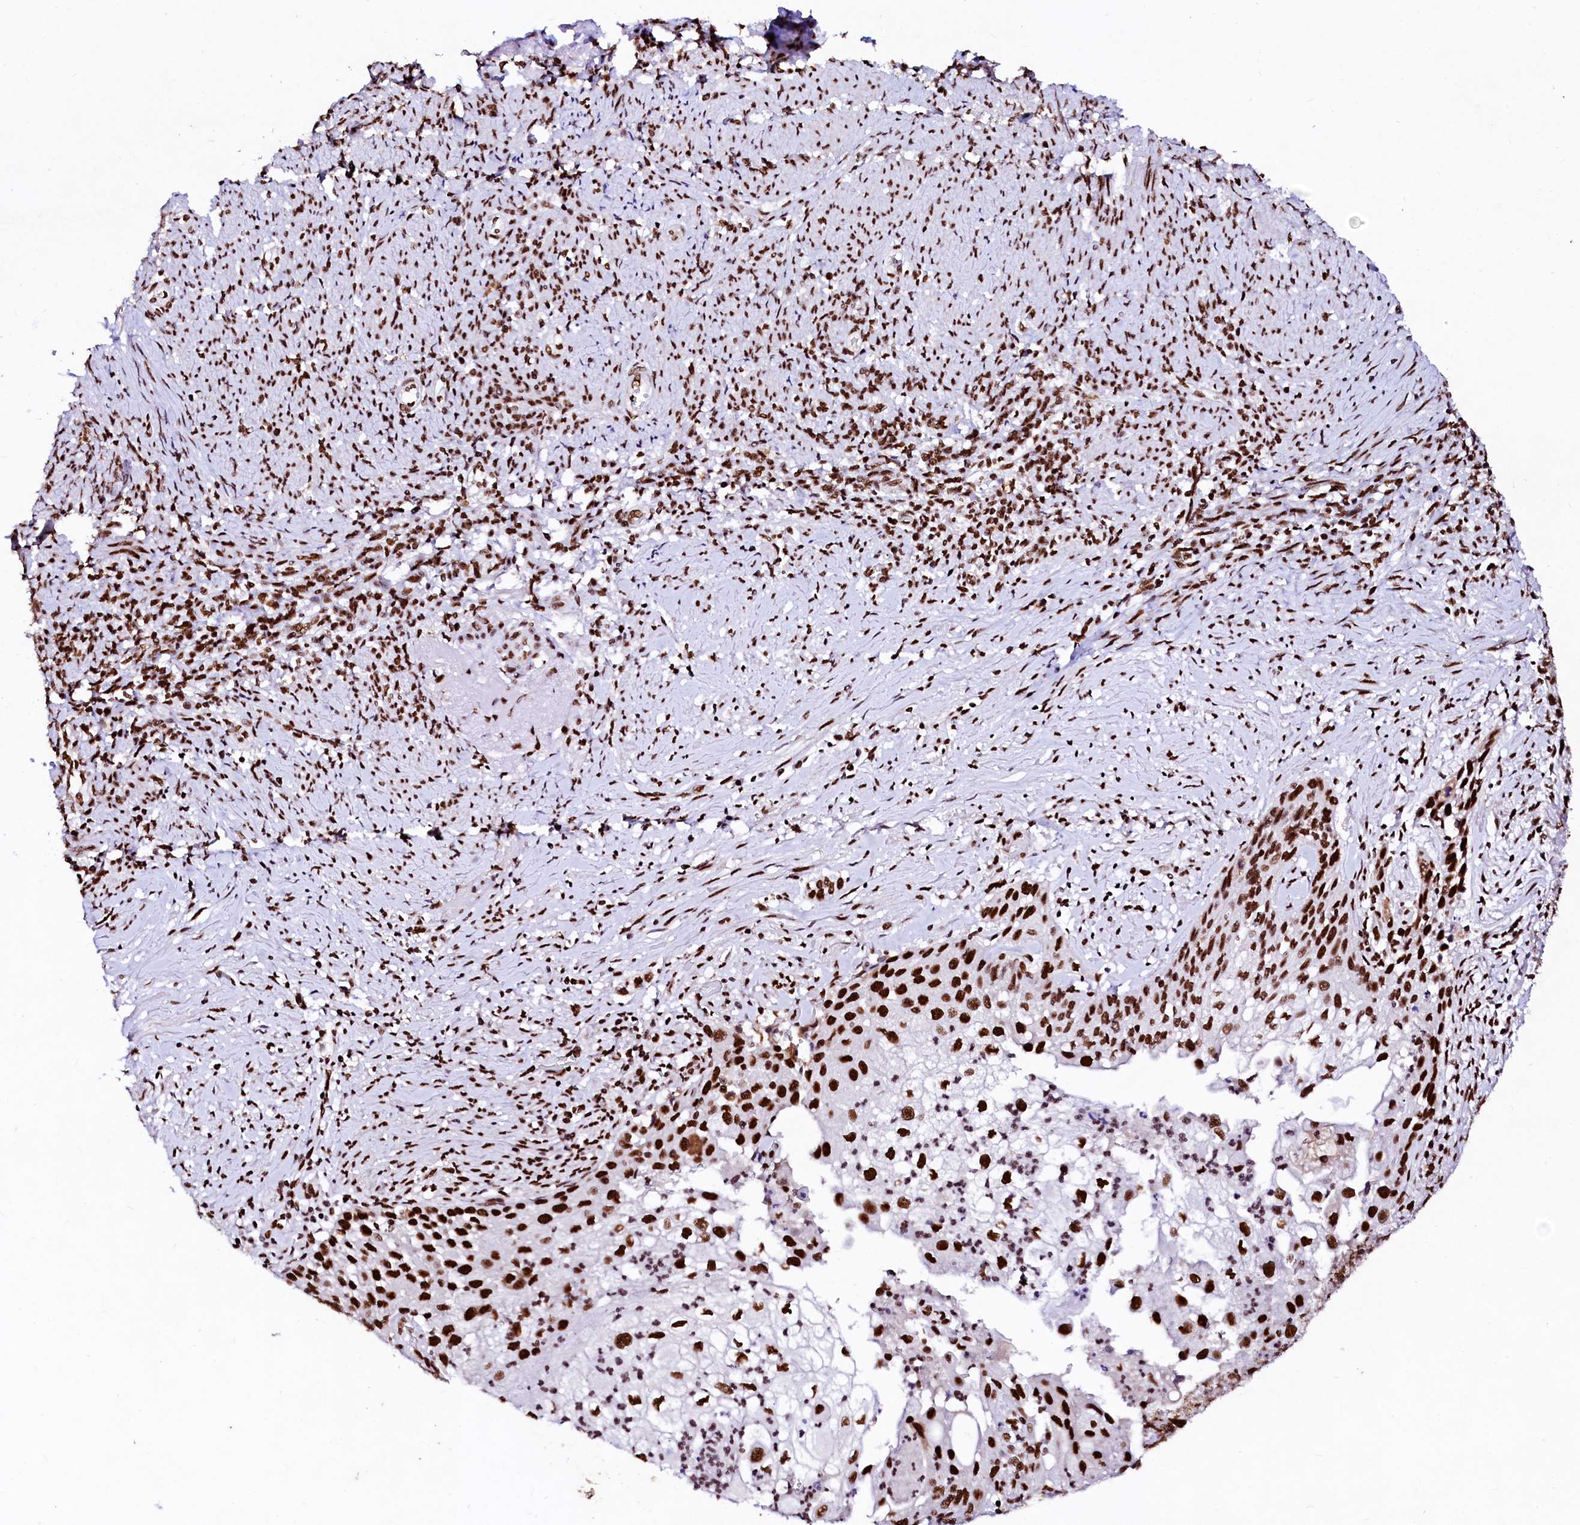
{"staining": {"intensity": "strong", "quantity": ">75%", "location": "nuclear"}, "tissue": "cervical cancer", "cell_type": "Tumor cells", "image_type": "cancer", "snomed": [{"axis": "morphology", "description": "Squamous cell carcinoma, NOS"}, {"axis": "topography", "description": "Cervix"}], "caption": "Tumor cells exhibit high levels of strong nuclear staining in about >75% of cells in human cervical cancer (squamous cell carcinoma).", "gene": "CPSF6", "patient": {"sex": "female", "age": 67}}